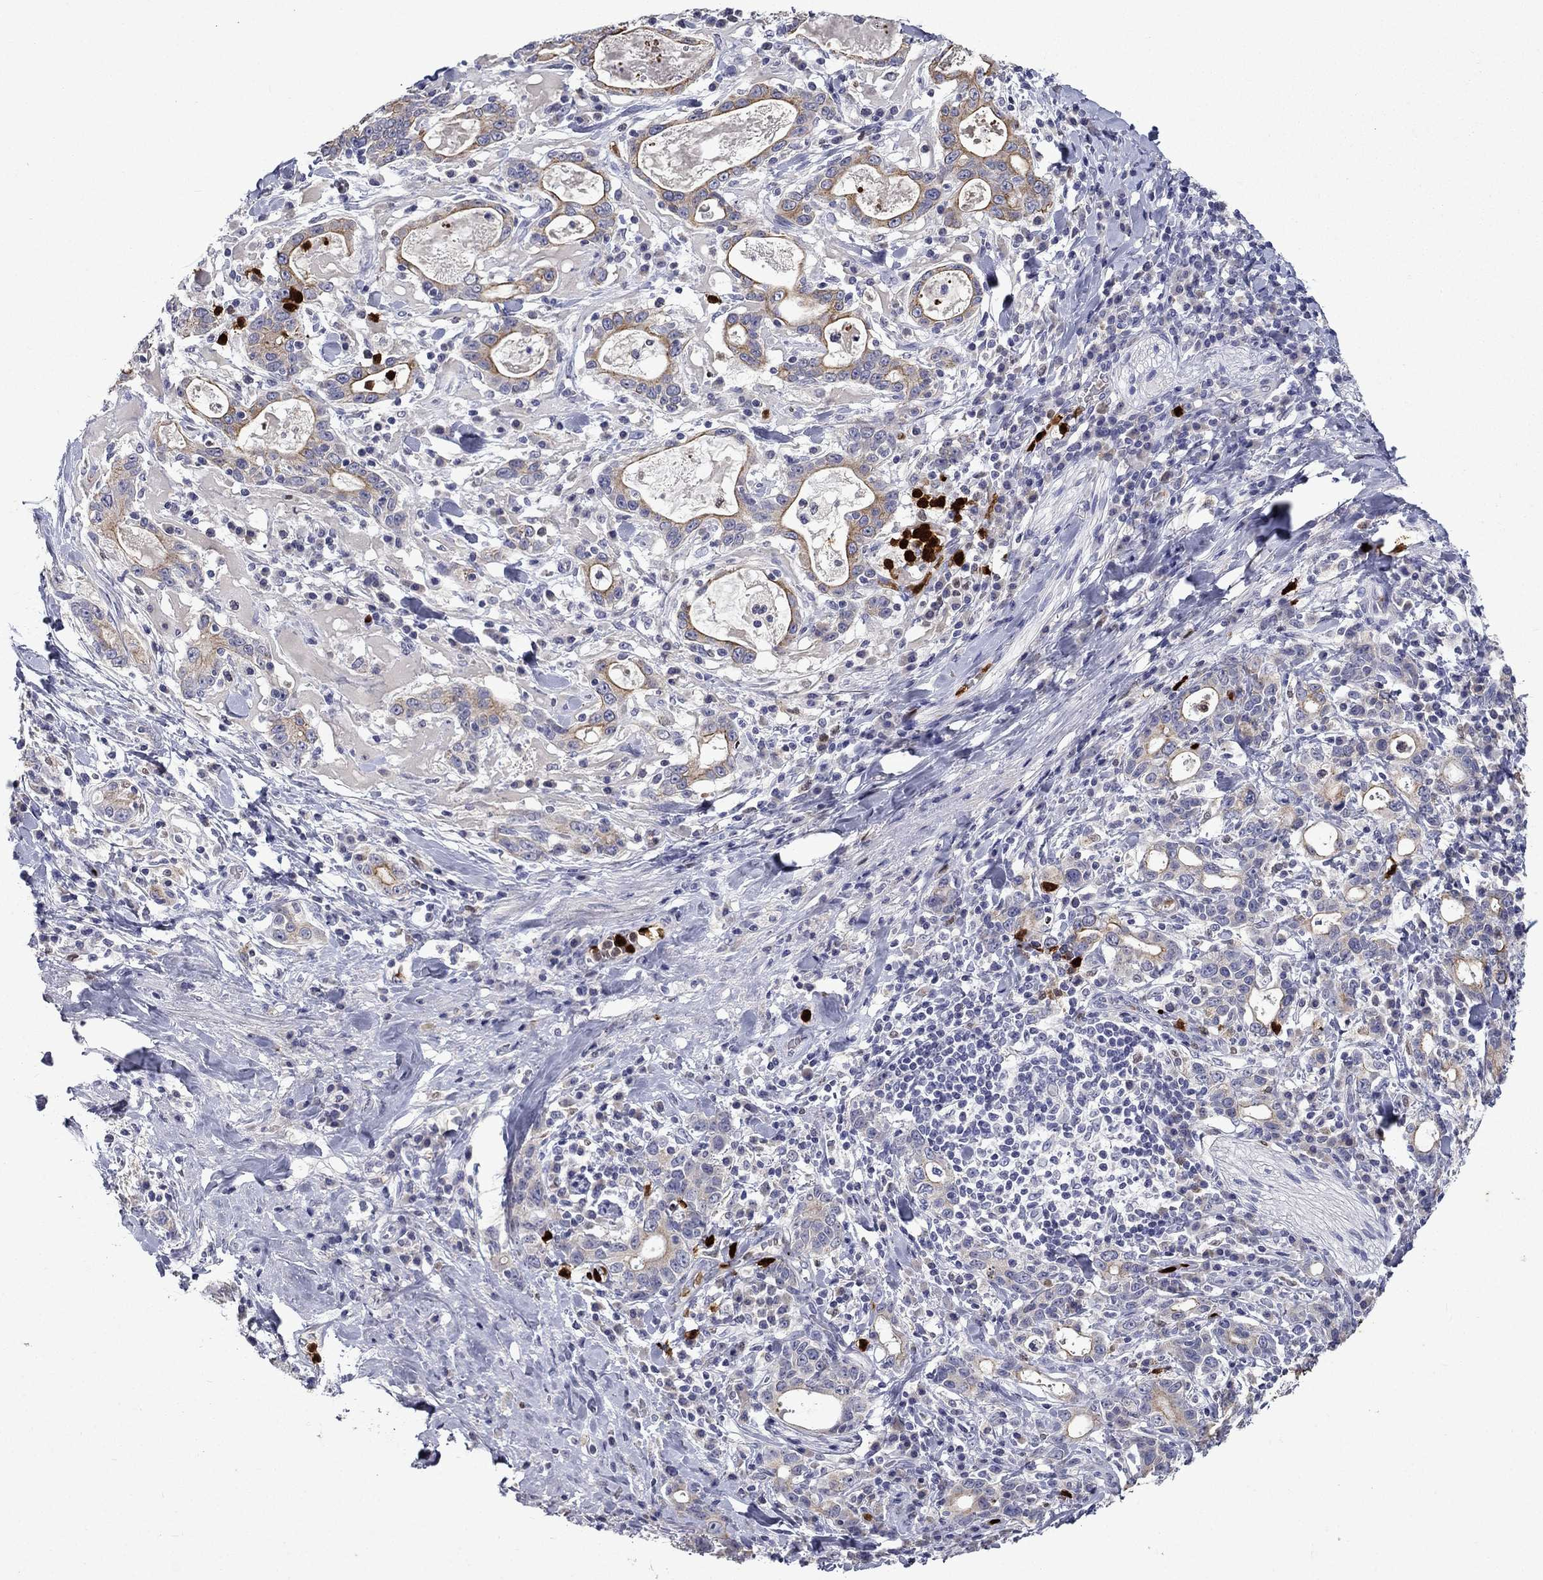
{"staining": {"intensity": "moderate", "quantity": "25%-75%", "location": "cytoplasmic/membranous"}, "tissue": "stomach cancer", "cell_type": "Tumor cells", "image_type": "cancer", "snomed": [{"axis": "morphology", "description": "Adenocarcinoma, NOS"}, {"axis": "topography", "description": "Stomach"}], "caption": "Tumor cells exhibit medium levels of moderate cytoplasmic/membranous staining in about 25%-75% of cells in human stomach cancer.", "gene": "IRF5", "patient": {"sex": "male", "age": 79}}